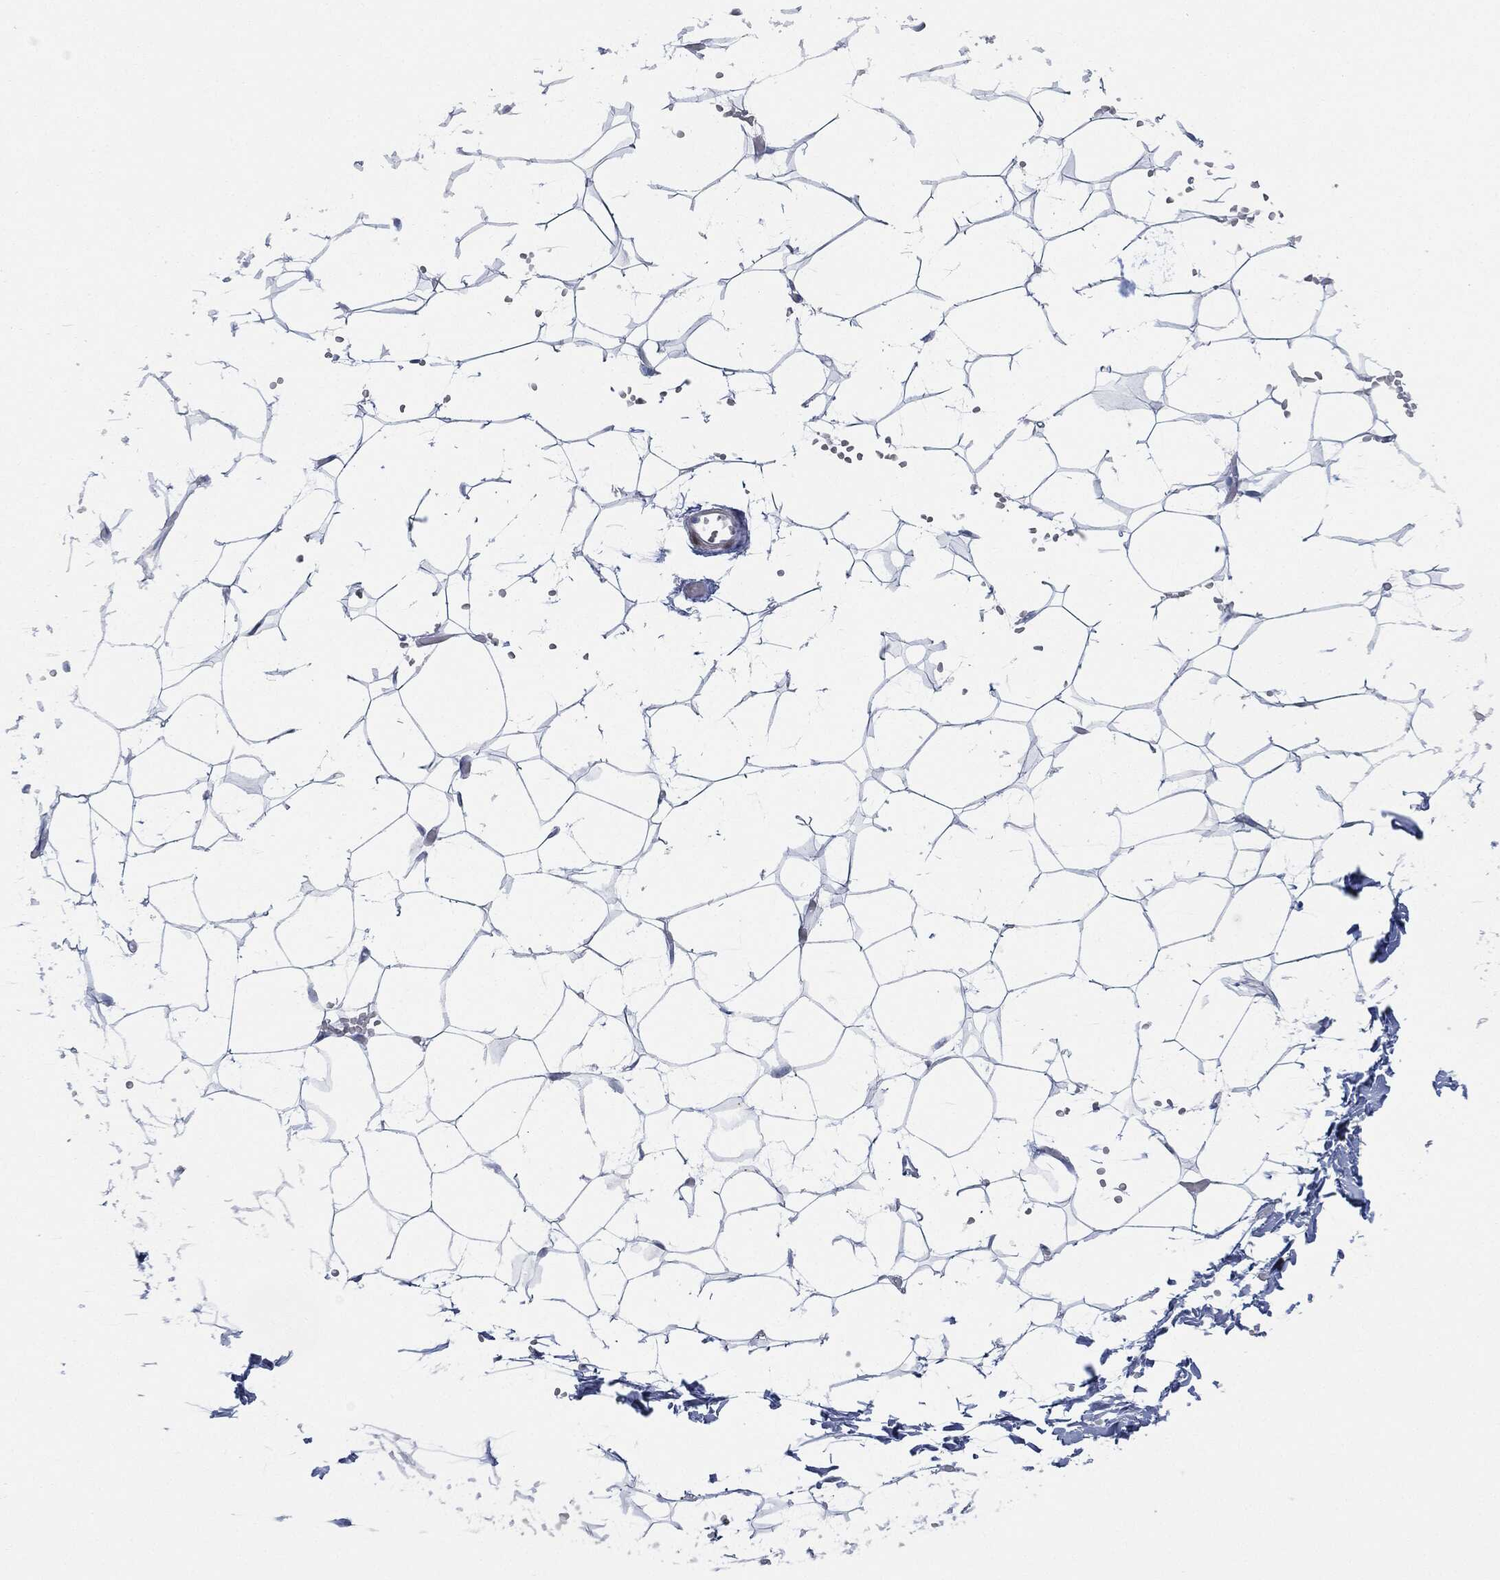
{"staining": {"intensity": "negative", "quantity": "none", "location": "none"}, "tissue": "adipose tissue", "cell_type": "Adipocytes", "image_type": "normal", "snomed": [{"axis": "morphology", "description": "Normal tissue, NOS"}, {"axis": "topography", "description": "Skin"}, {"axis": "topography", "description": "Peripheral nerve tissue"}], "caption": "DAB (3,3'-diaminobenzidine) immunohistochemical staining of unremarkable human adipose tissue exhibits no significant positivity in adipocytes. Brightfield microscopy of immunohistochemistry (IHC) stained with DAB (brown) and hematoxylin (blue), captured at high magnification.", "gene": "TAGLN", "patient": {"sex": "female", "age": 56}}